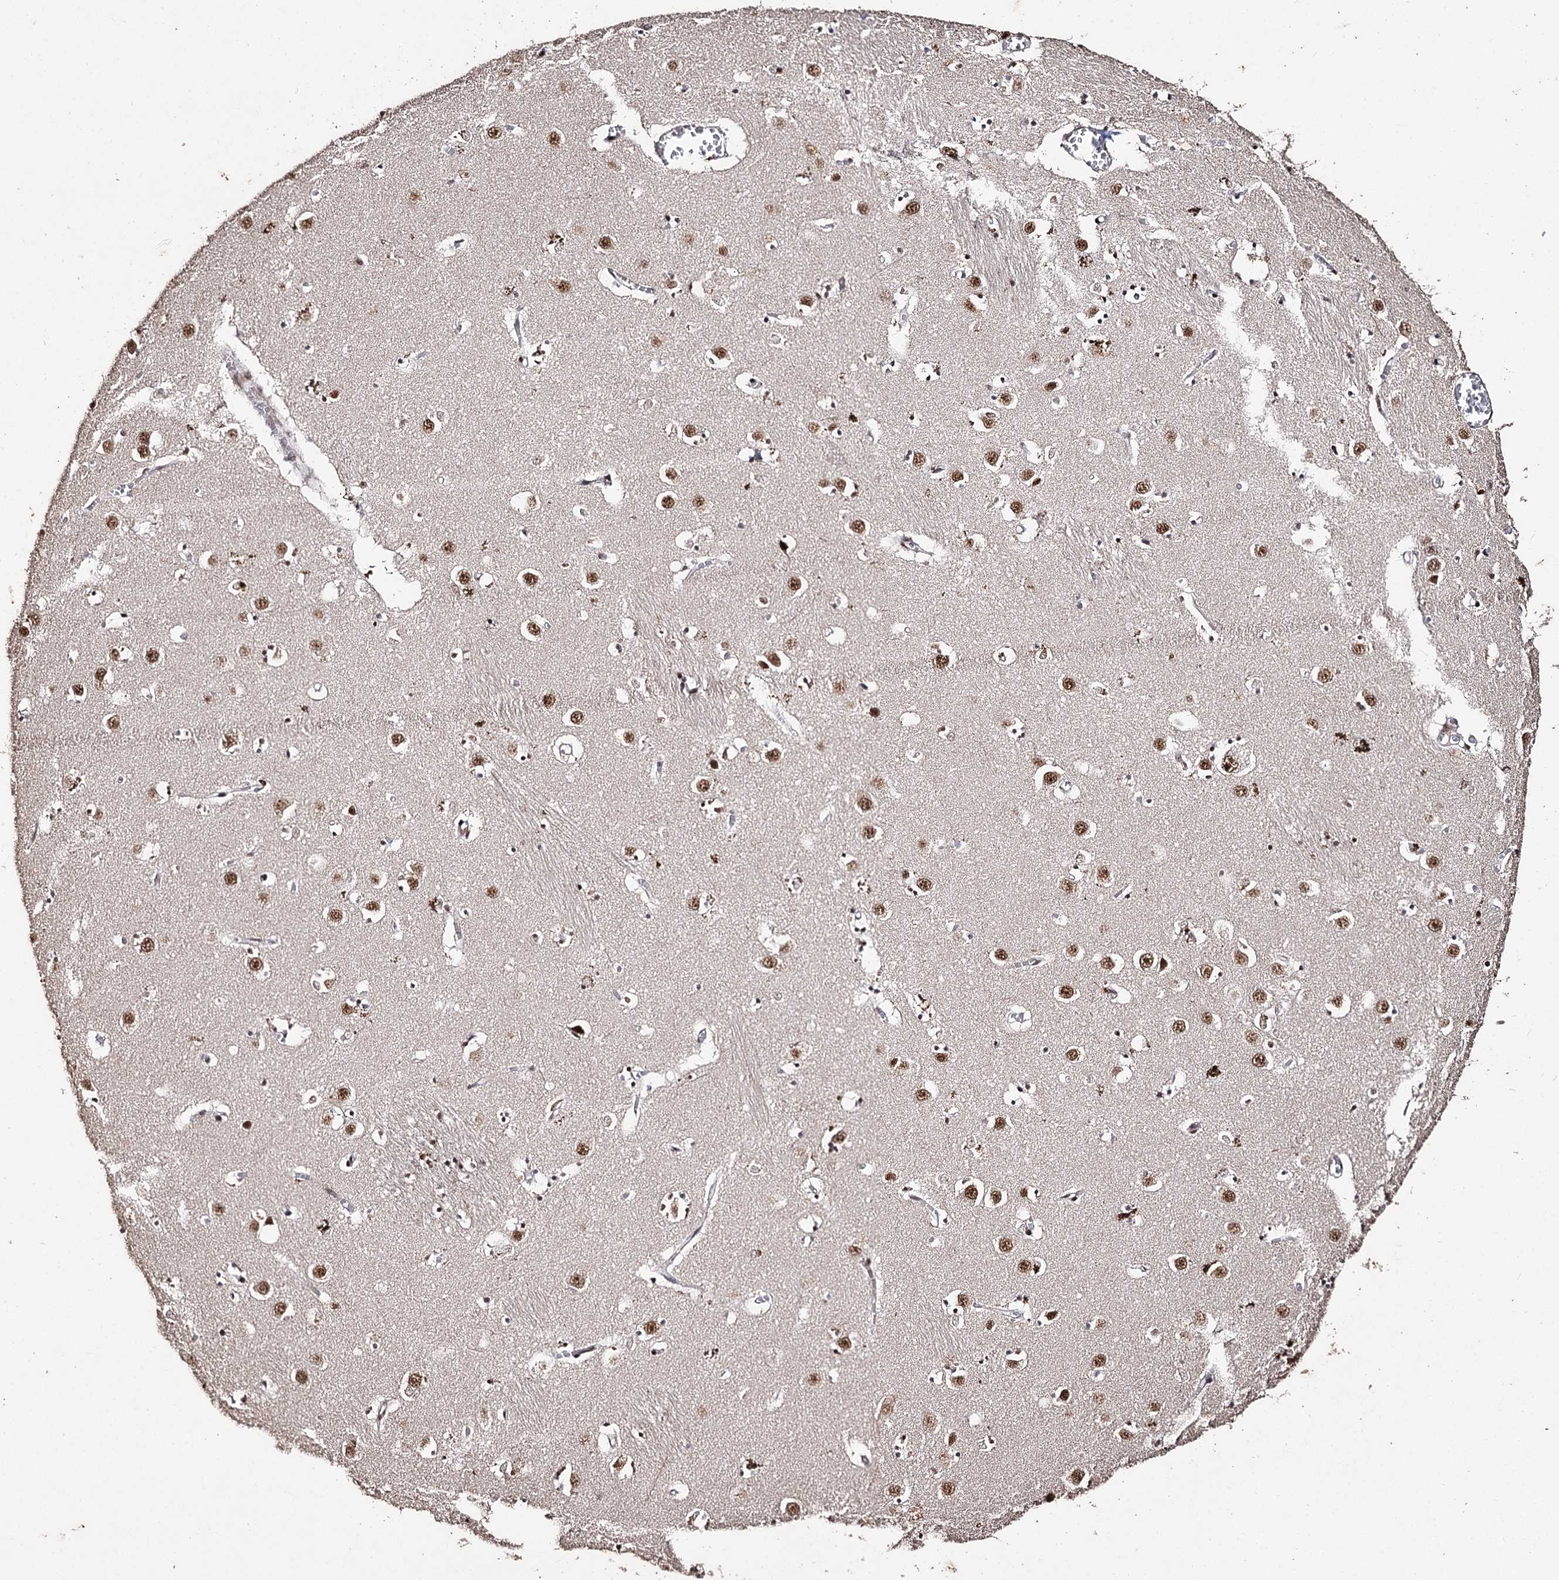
{"staining": {"intensity": "moderate", "quantity": "<25%", "location": "nuclear"}, "tissue": "caudate", "cell_type": "Glial cells", "image_type": "normal", "snomed": [{"axis": "morphology", "description": "Normal tissue, NOS"}, {"axis": "topography", "description": "Lateral ventricle wall"}], "caption": "Human caudate stained for a protein (brown) reveals moderate nuclear positive positivity in approximately <25% of glial cells.", "gene": "U2SURP", "patient": {"sex": "male", "age": 70}}